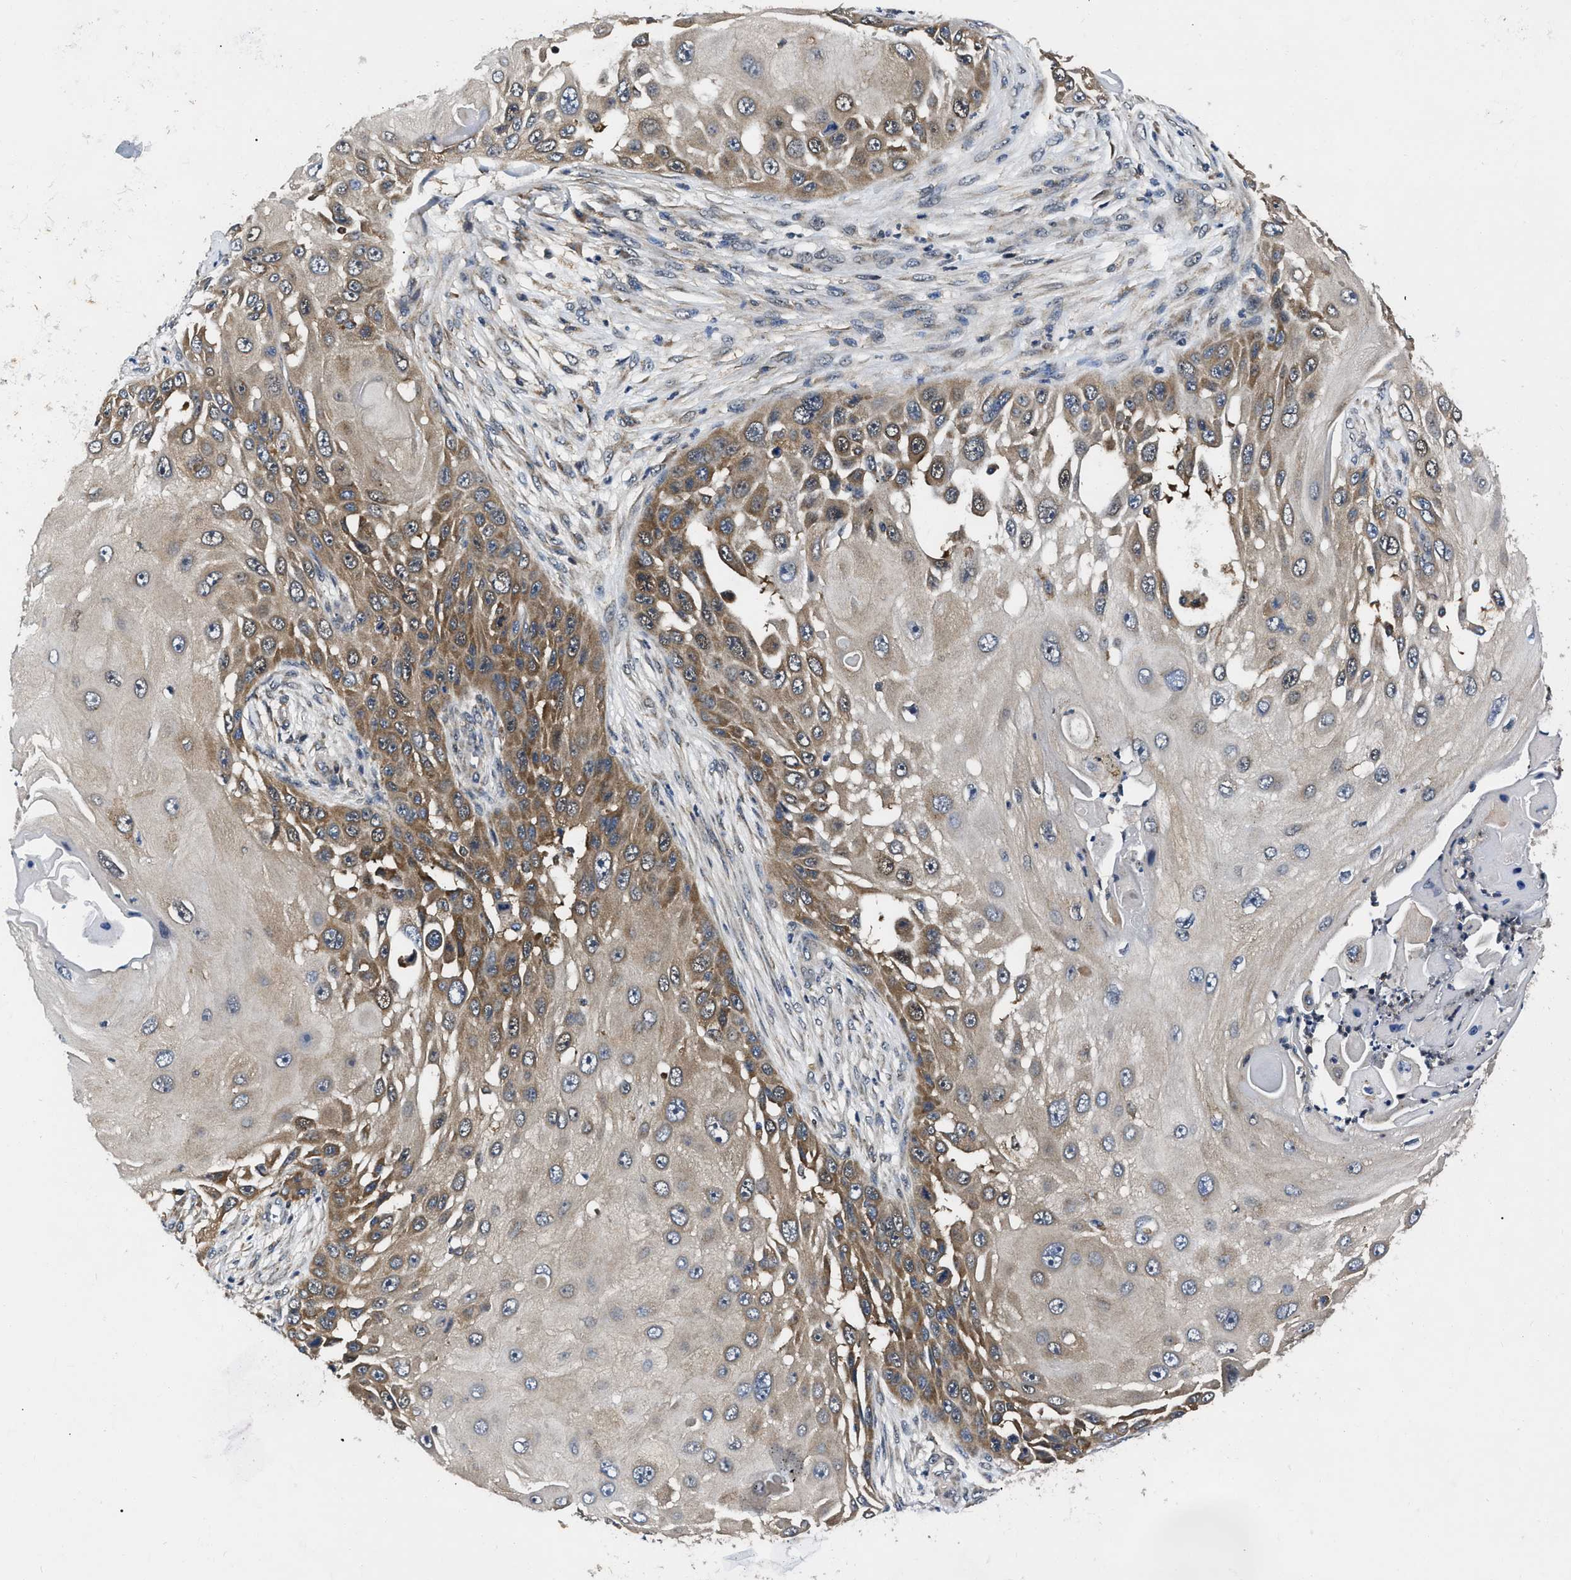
{"staining": {"intensity": "moderate", "quantity": ">75%", "location": "cytoplasmic/membranous"}, "tissue": "skin cancer", "cell_type": "Tumor cells", "image_type": "cancer", "snomed": [{"axis": "morphology", "description": "Squamous cell carcinoma, NOS"}, {"axis": "topography", "description": "Skin"}], "caption": "Protein staining of squamous cell carcinoma (skin) tissue displays moderate cytoplasmic/membranous positivity in approximately >75% of tumor cells.", "gene": "GET4", "patient": {"sex": "female", "age": 44}}